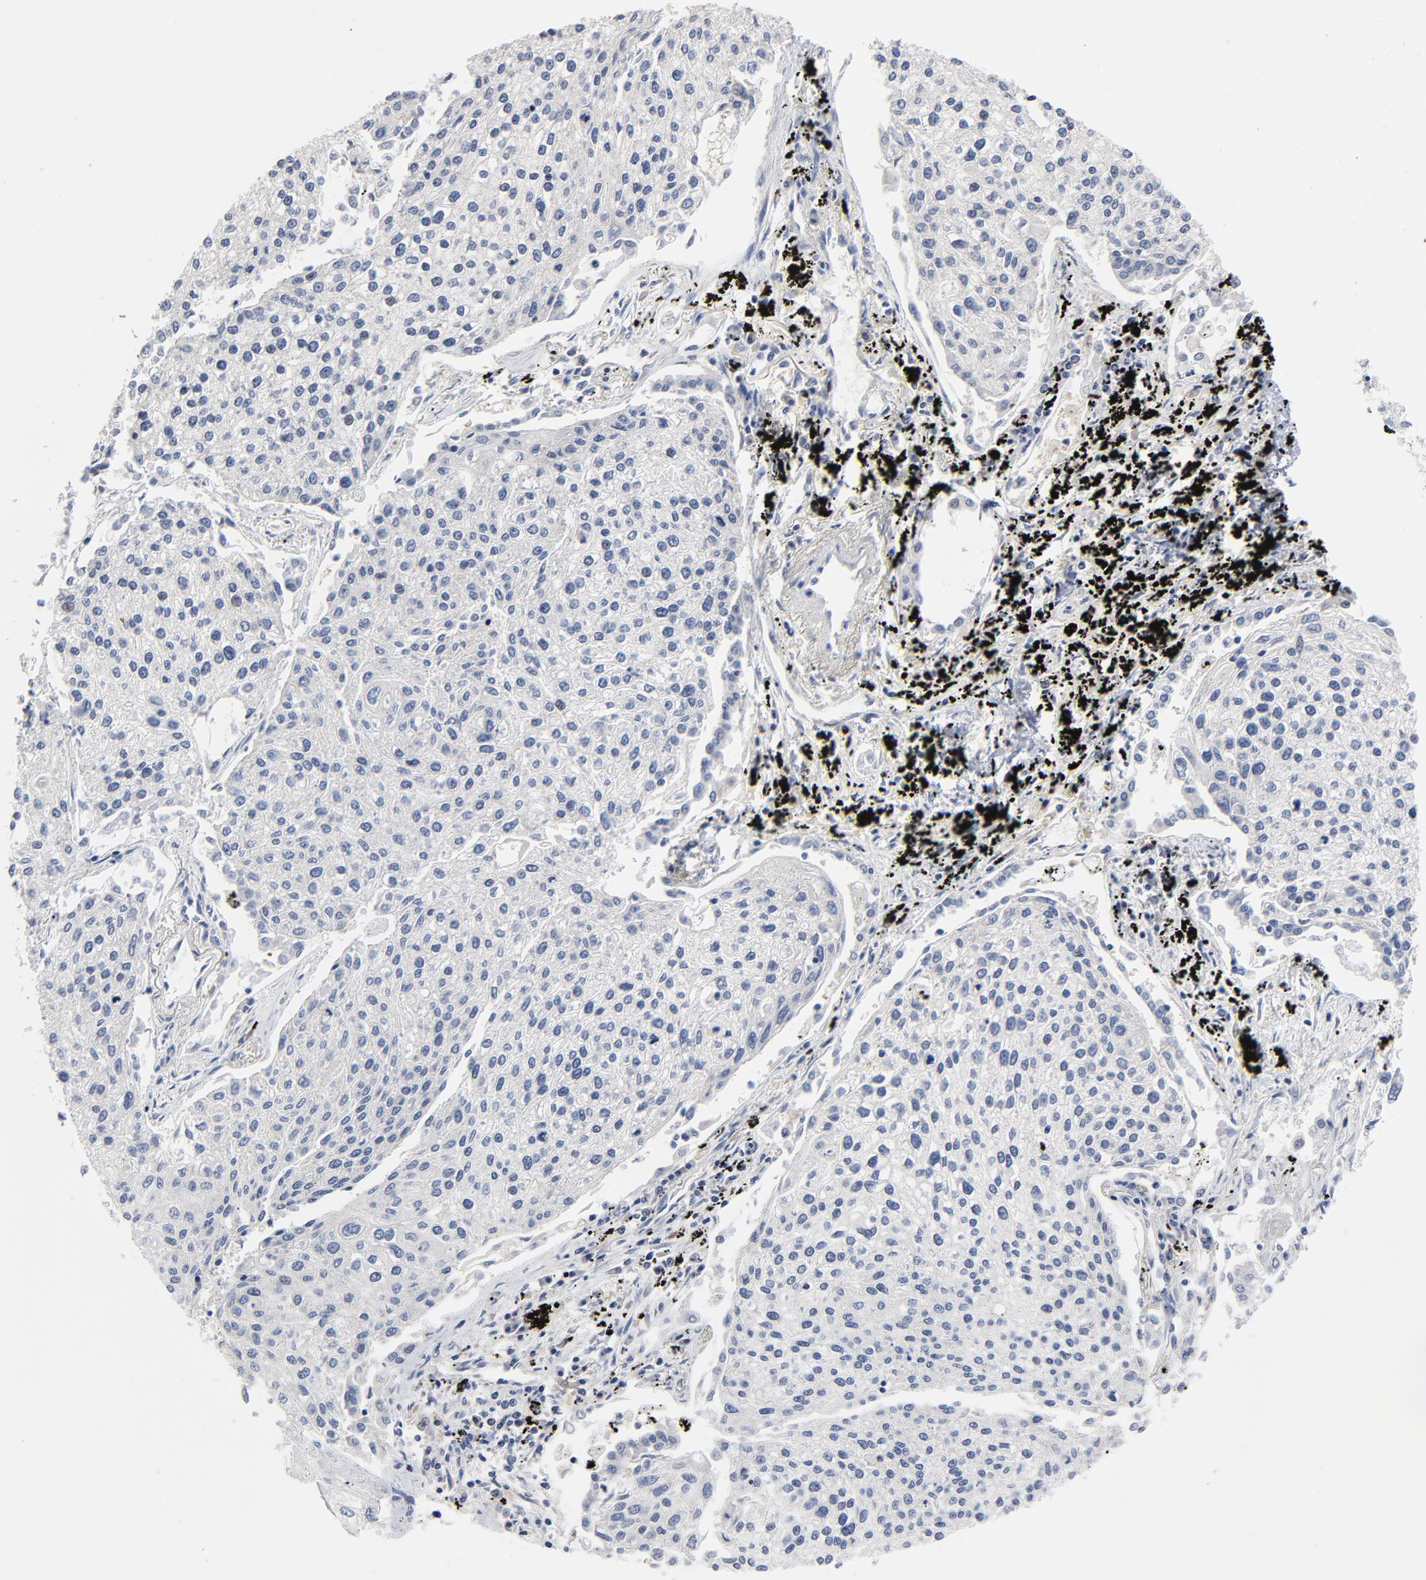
{"staining": {"intensity": "negative", "quantity": "none", "location": "none"}, "tissue": "lung cancer", "cell_type": "Tumor cells", "image_type": "cancer", "snomed": [{"axis": "morphology", "description": "Squamous cell carcinoma, NOS"}, {"axis": "topography", "description": "Lung"}], "caption": "High magnification brightfield microscopy of lung cancer stained with DAB (3,3'-diaminobenzidine) (brown) and counterstained with hematoxylin (blue): tumor cells show no significant staining.", "gene": "FBXL5", "patient": {"sex": "male", "age": 75}}